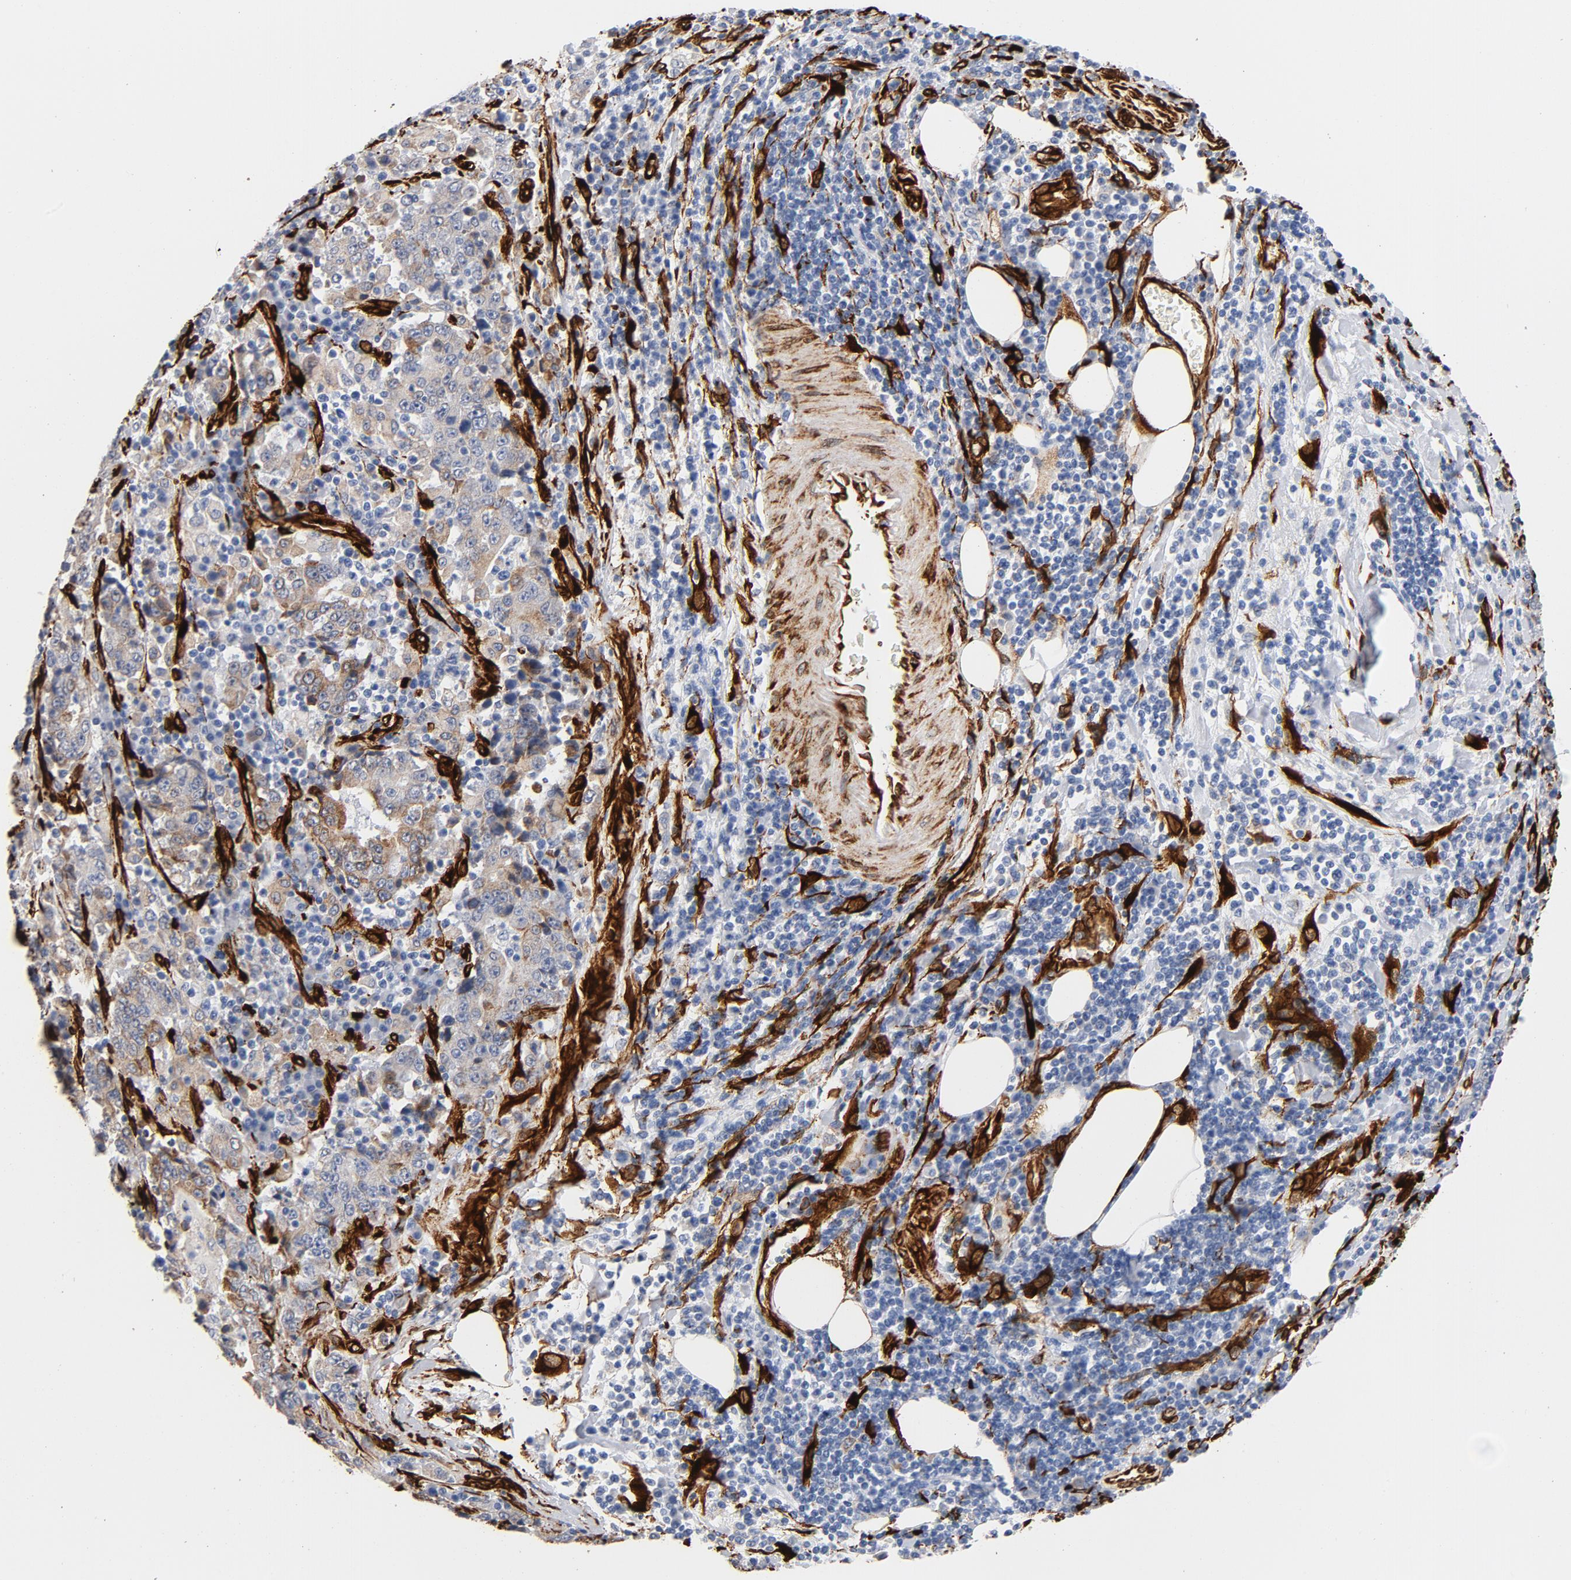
{"staining": {"intensity": "weak", "quantity": "<25%", "location": "cytoplasmic/membranous"}, "tissue": "stomach cancer", "cell_type": "Tumor cells", "image_type": "cancer", "snomed": [{"axis": "morphology", "description": "Normal tissue, NOS"}, {"axis": "morphology", "description": "Adenocarcinoma, NOS"}, {"axis": "topography", "description": "Stomach, upper"}, {"axis": "topography", "description": "Stomach"}], "caption": "This image is of stomach cancer (adenocarcinoma) stained with immunohistochemistry to label a protein in brown with the nuclei are counter-stained blue. There is no staining in tumor cells.", "gene": "SERPINH1", "patient": {"sex": "male", "age": 59}}